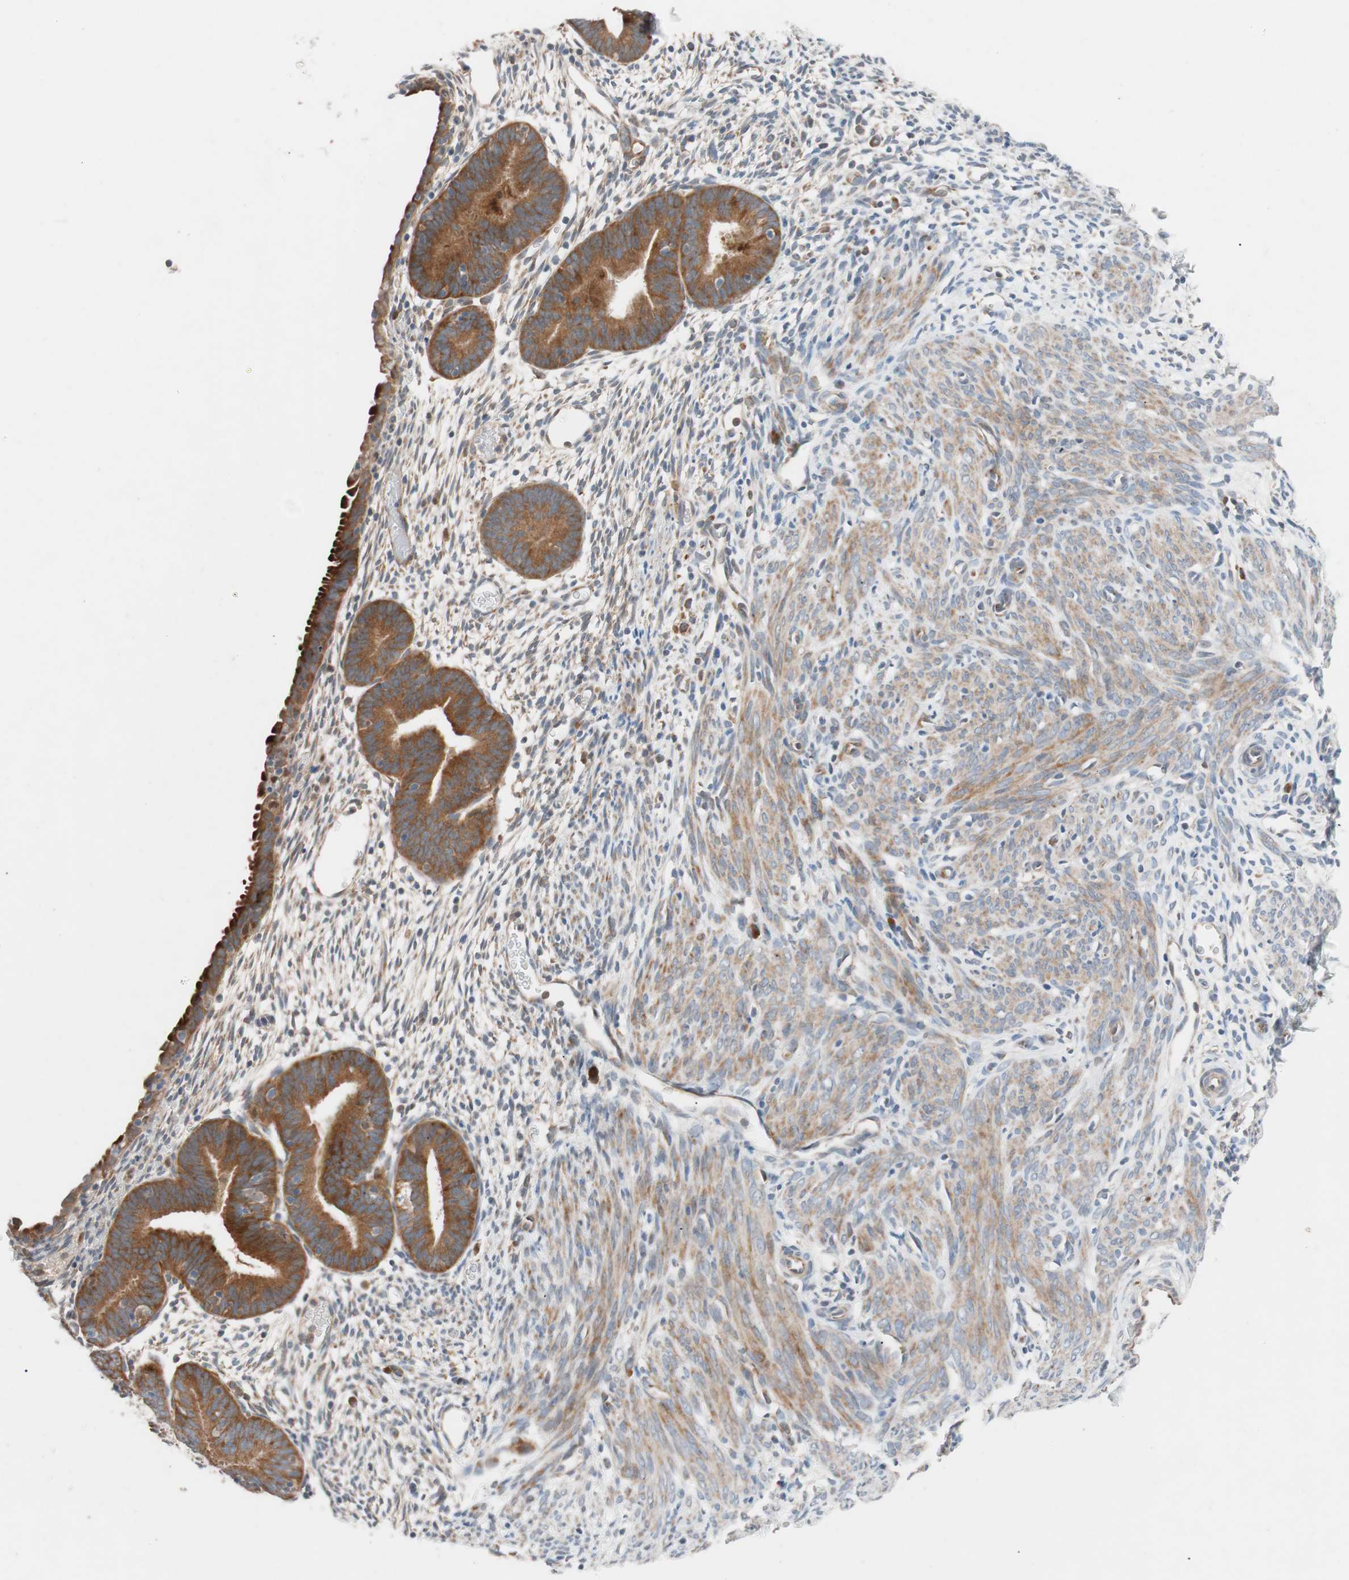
{"staining": {"intensity": "weak", "quantity": "25%-75%", "location": "cytoplasmic/membranous"}, "tissue": "endometrium", "cell_type": "Cells in endometrial stroma", "image_type": "normal", "snomed": [{"axis": "morphology", "description": "Normal tissue, NOS"}, {"axis": "morphology", "description": "Atrophy, NOS"}, {"axis": "topography", "description": "Uterus"}, {"axis": "topography", "description": "Endometrium"}], "caption": "DAB immunohistochemical staining of normal human endometrium displays weak cytoplasmic/membranous protein staining in approximately 25%-75% of cells in endometrial stroma.", "gene": "FAAH", "patient": {"sex": "female", "age": 68}}